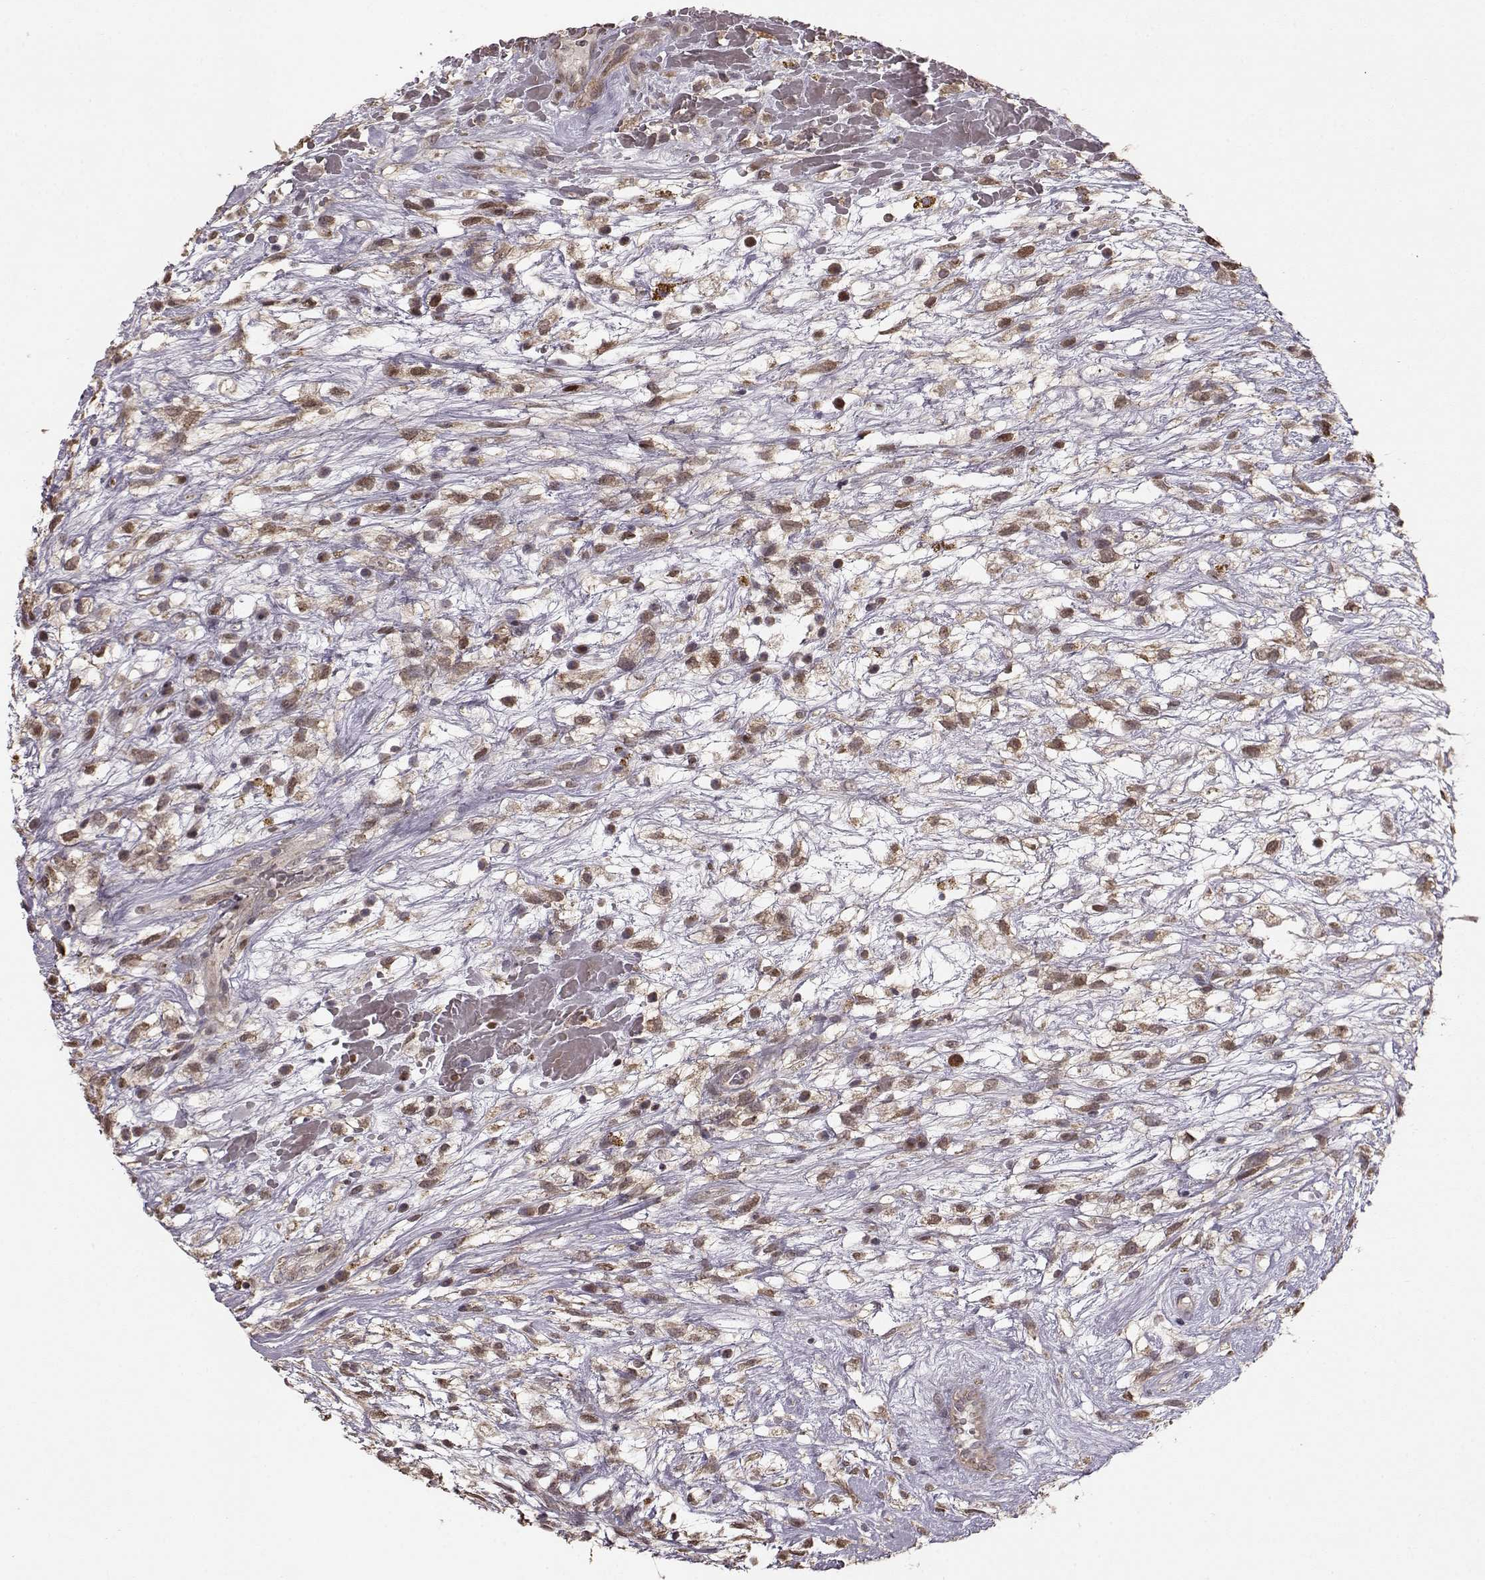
{"staining": {"intensity": "moderate", "quantity": "25%-75%", "location": "nuclear"}, "tissue": "testis cancer", "cell_type": "Tumor cells", "image_type": "cancer", "snomed": [{"axis": "morphology", "description": "Normal tissue, NOS"}, {"axis": "morphology", "description": "Carcinoma, Embryonal, NOS"}, {"axis": "topography", "description": "Testis"}], "caption": "Testis cancer was stained to show a protein in brown. There is medium levels of moderate nuclear expression in approximately 25%-75% of tumor cells.", "gene": "BACH2", "patient": {"sex": "male", "age": 32}}